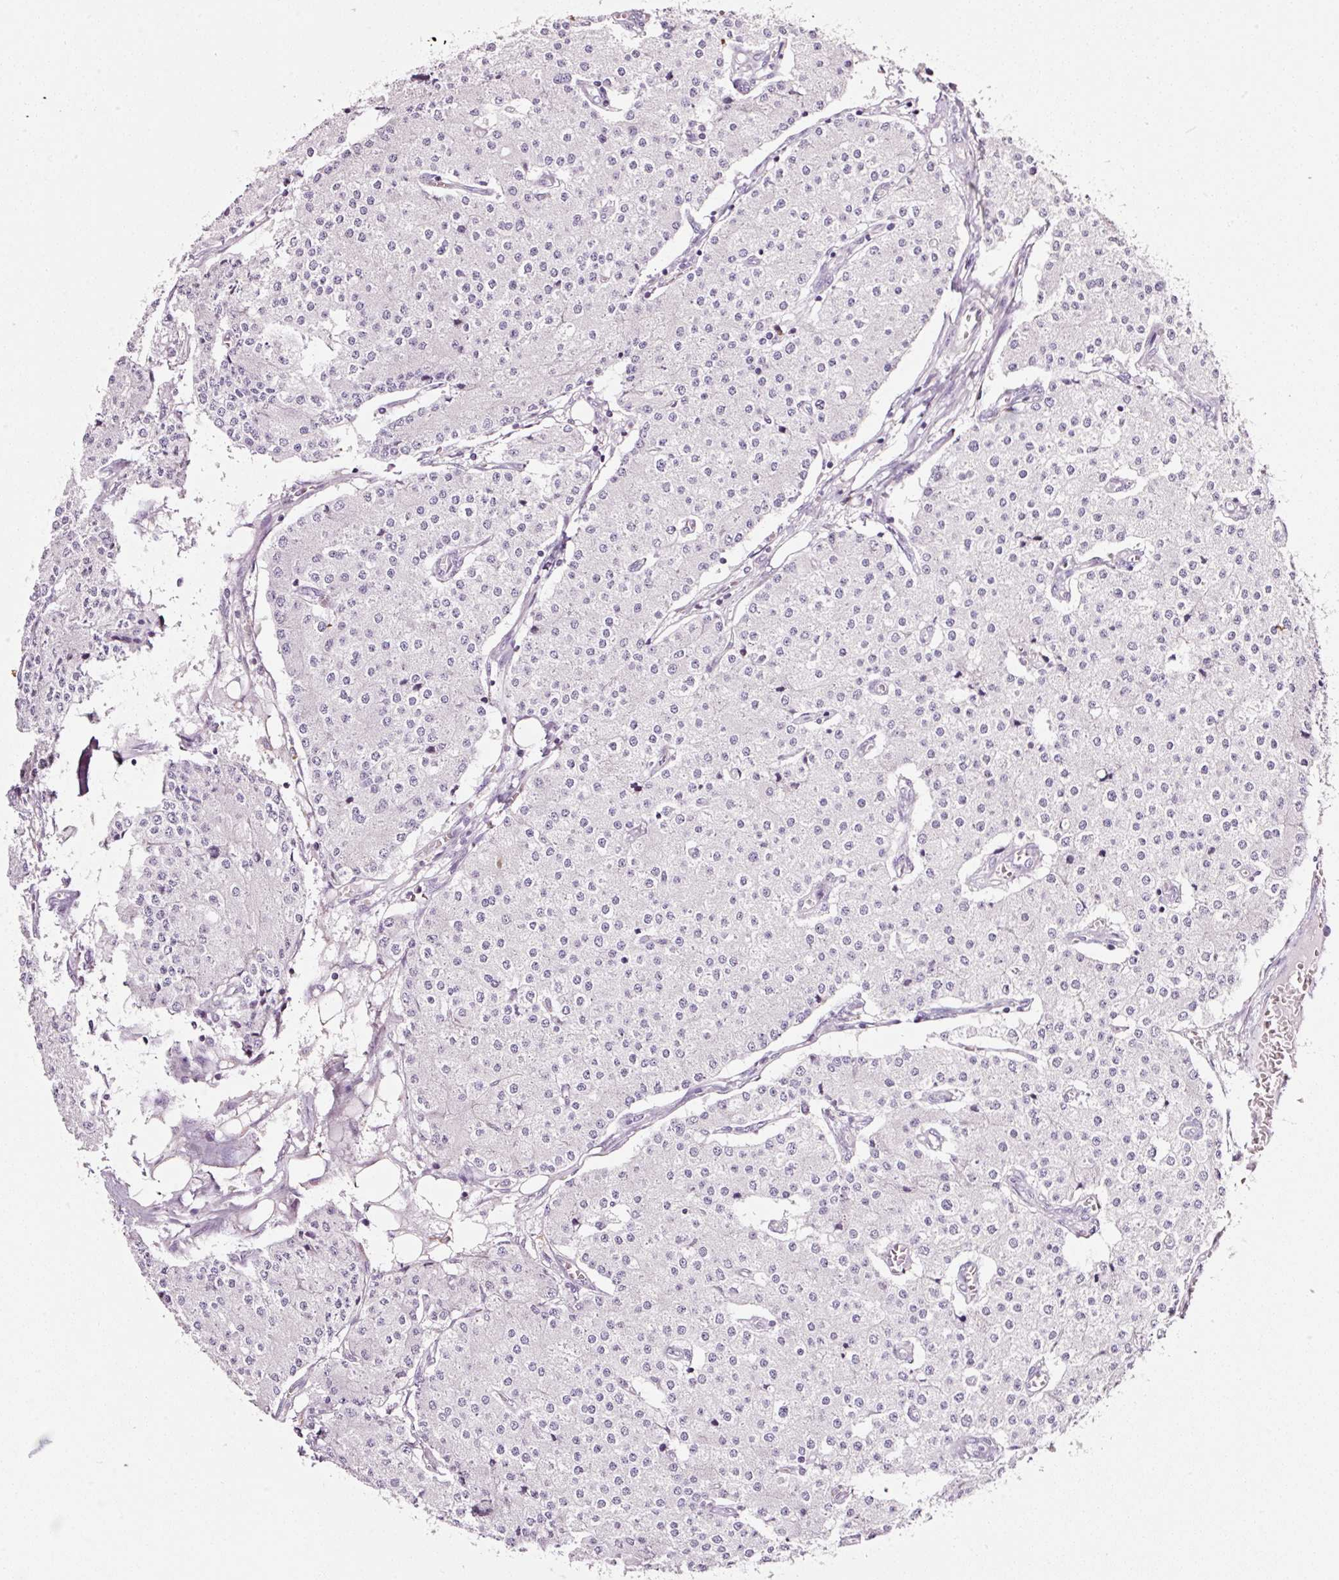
{"staining": {"intensity": "negative", "quantity": "none", "location": "none"}, "tissue": "carcinoid", "cell_type": "Tumor cells", "image_type": "cancer", "snomed": [{"axis": "morphology", "description": "Carcinoid, malignant, NOS"}, {"axis": "topography", "description": "Colon"}], "caption": "There is no significant staining in tumor cells of carcinoid (malignant).", "gene": "CYB561A3", "patient": {"sex": "female", "age": 52}}